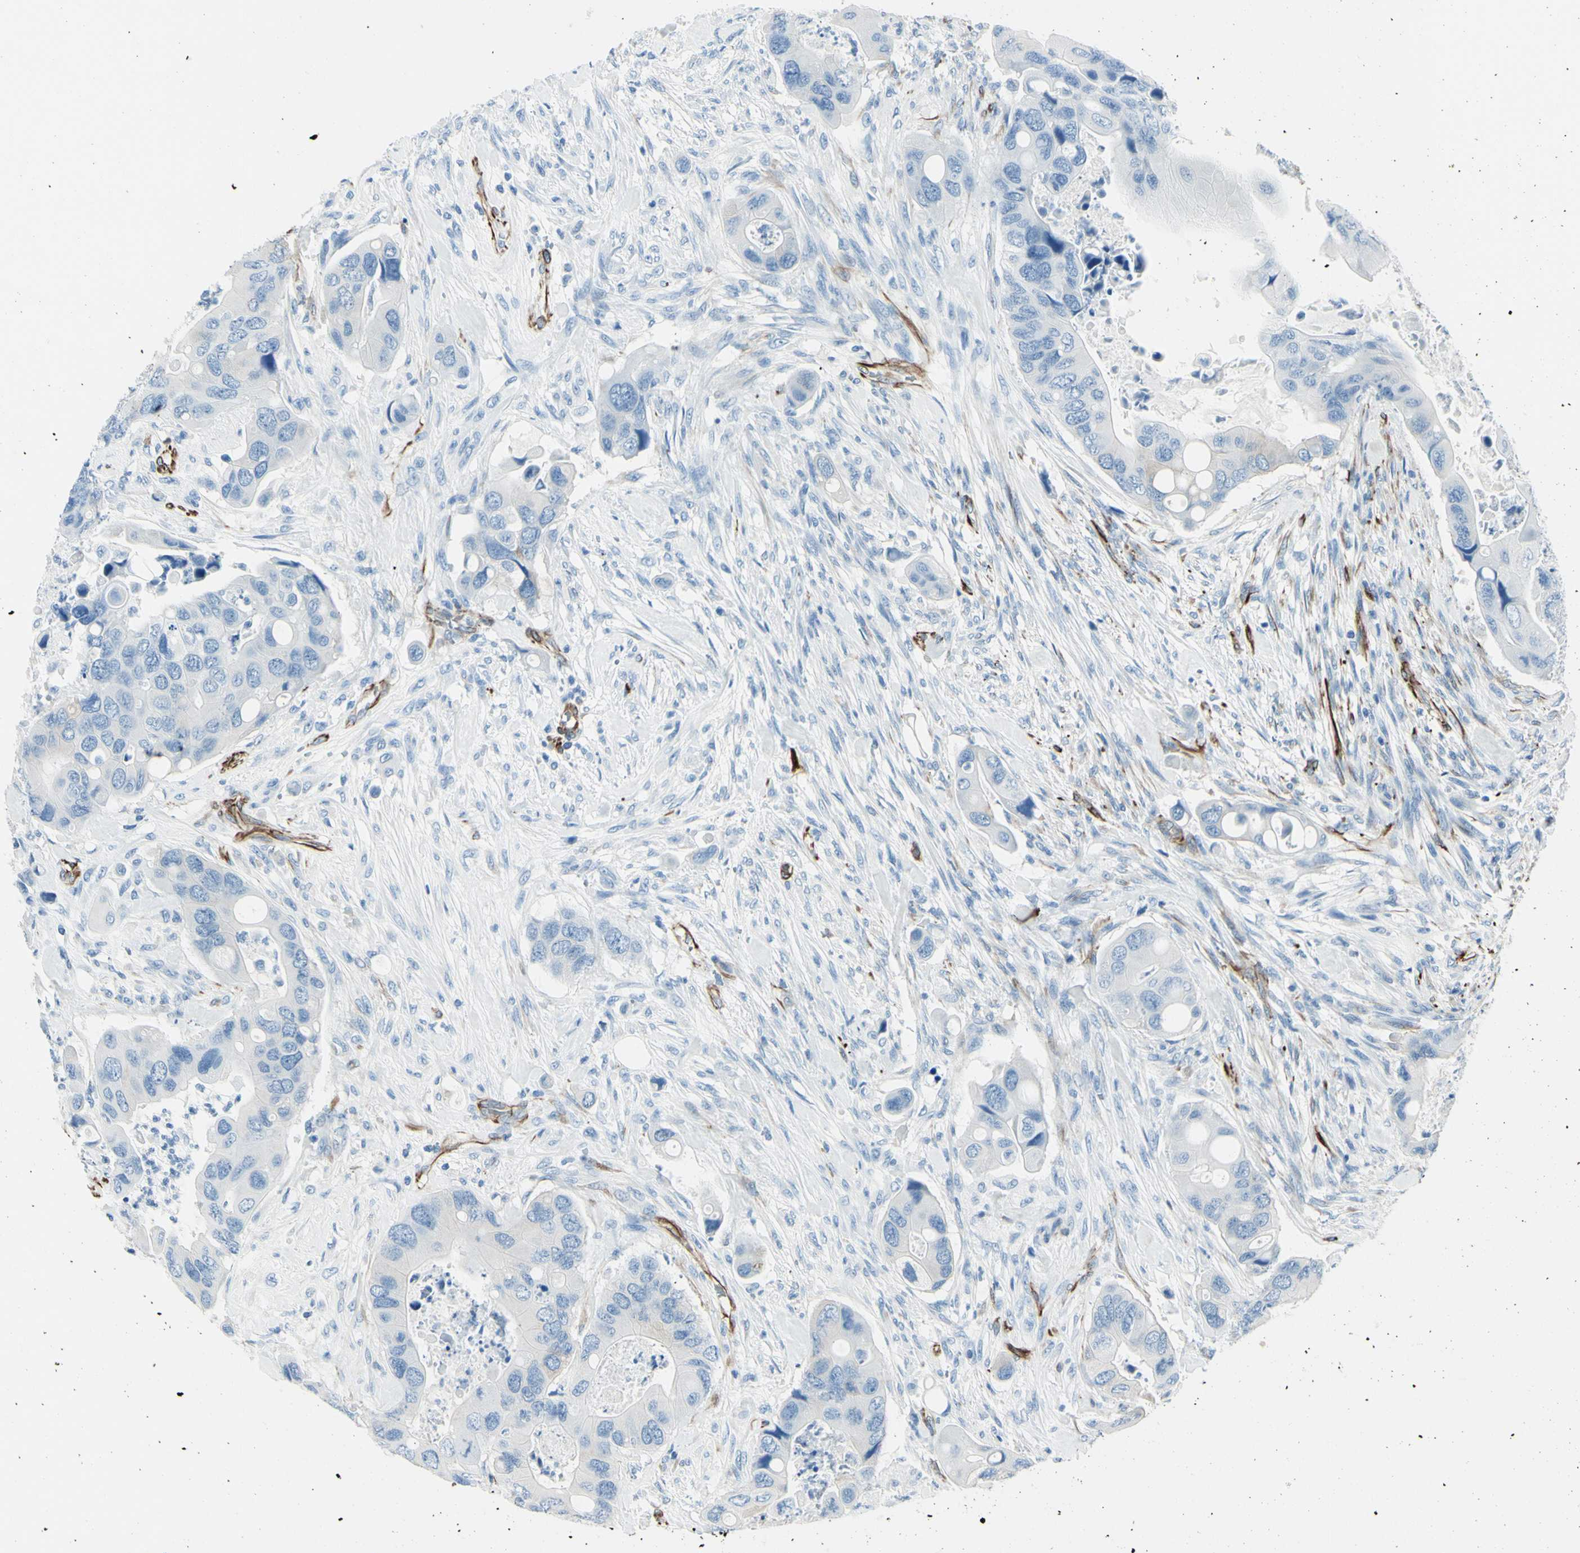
{"staining": {"intensity": "negative", "quantity": "none", "location": "none"}, "tissue": "colorectal cancer", "cell_type": "Tumor cells", "image_type": "cancer", "snomed": [{"axis": "morphology", "description": "Adenocarcinoma, NOS"}, {"axis": "topography", "description": "Rectum"}], "caption": "The IHC histopathology image has no significant positivity in tumor cells of colorectal adenocarcinoma tissue. The staining was performed using DAB (3,3'-diaminobenzidine) to visualize the protein expression in brown, while the nuclei were stained in blue with hematoxylin (Magnification: 20x).", "gene": "PTH2R", "patient": {"sex": "female", "age": 57}}